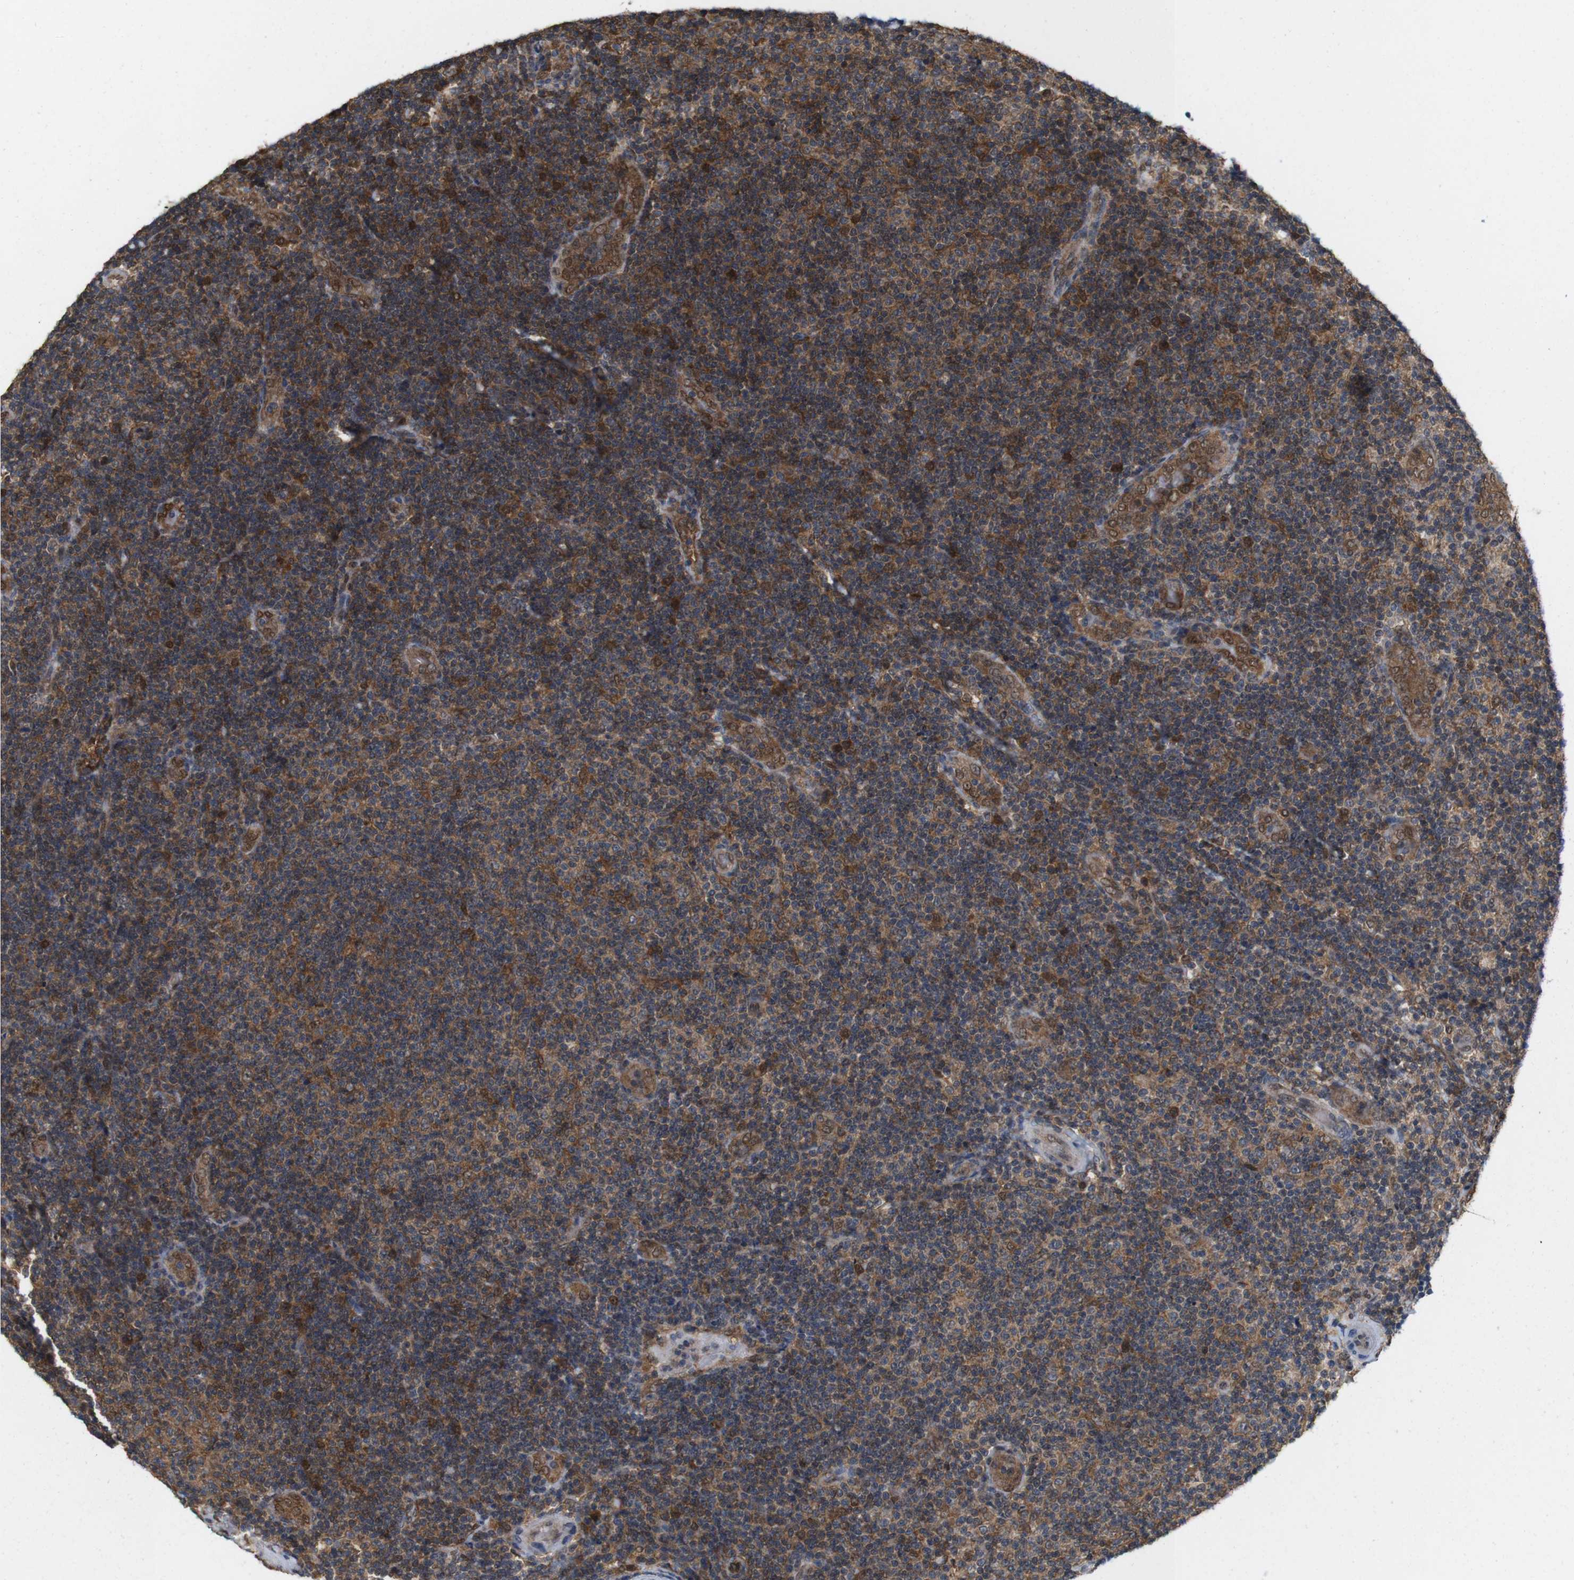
{"staining": {"intensity": "moderate", "quantity": ">75%", "location": "cytoplasmic/membranous"}, "tissue": "lymphoma", "cell_type": "Tumor cells", "image_type": "cancer", "snomed": [{"axis": "morphology", "description": "Malignant lymphoma, non-Hodgkin's type, Low grade"}, {"axis": "topography", "description": "Lymph node"}], "caption": "Tumor cells exhibit moderate cytoplasmic/membranous expression in about >75% of cells in malignant lymphoma, non-Hodgkin's type (low-grade).", "gene": "YWHAG", "patient": {"sex": "male", "age": 83}}